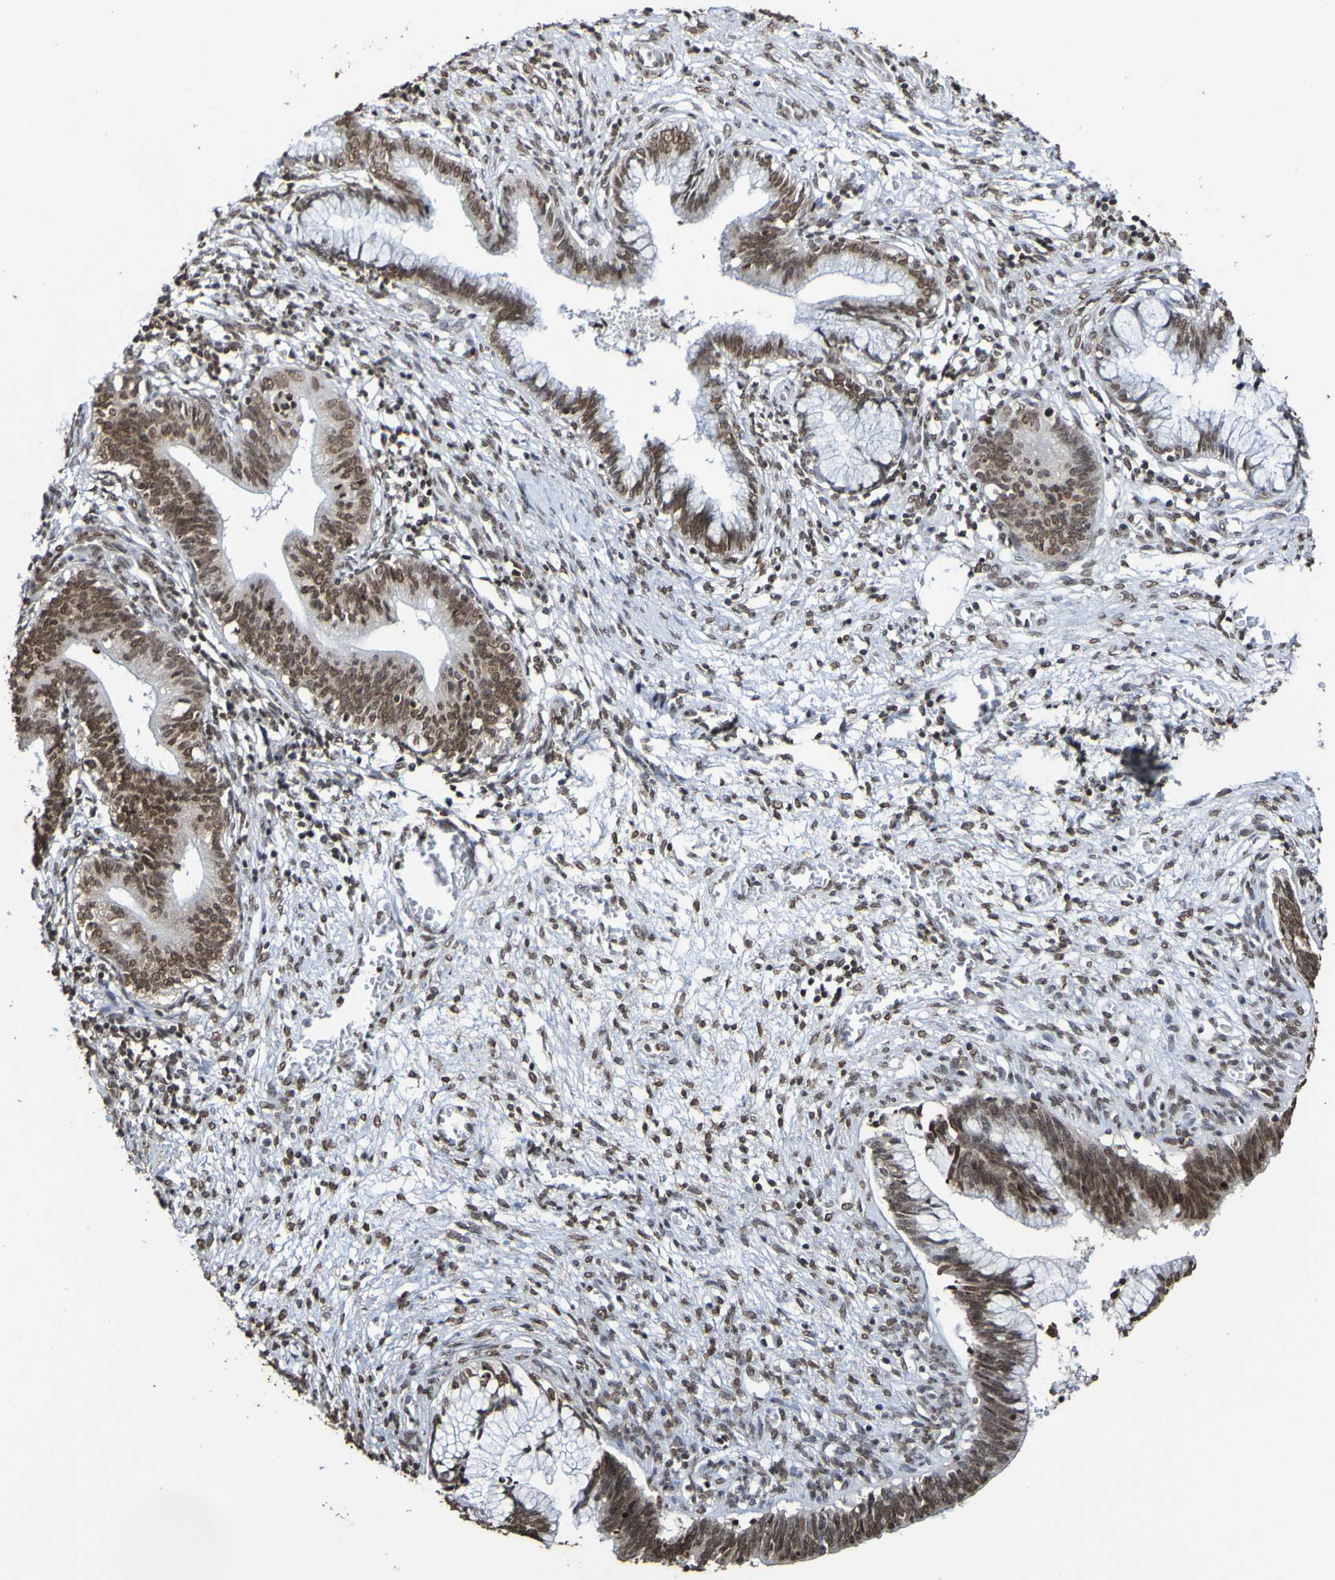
{"staining": {"intensity": "strong", "quantity": ">75%", "location": "nuclear"}, "tissue": "cervical cancer", "cell_type": "Tumor cells", "image_type": "cancer", "snomed": [{"axis": "morphology", "description": "Adenocarcinoma, NOS"}, {"axis": "topography", "description": "Cervix"}], "caption": "IHC image of neoplastic tissue: human cervical cancer stained using immunohistochemistry shows high levels of strong protein expression localized specifically in the nuclear of tumor cells, appearing as a nuclear brown color.", "gene": "GFI1", "patient": {"sex": "female", "age": 44}}